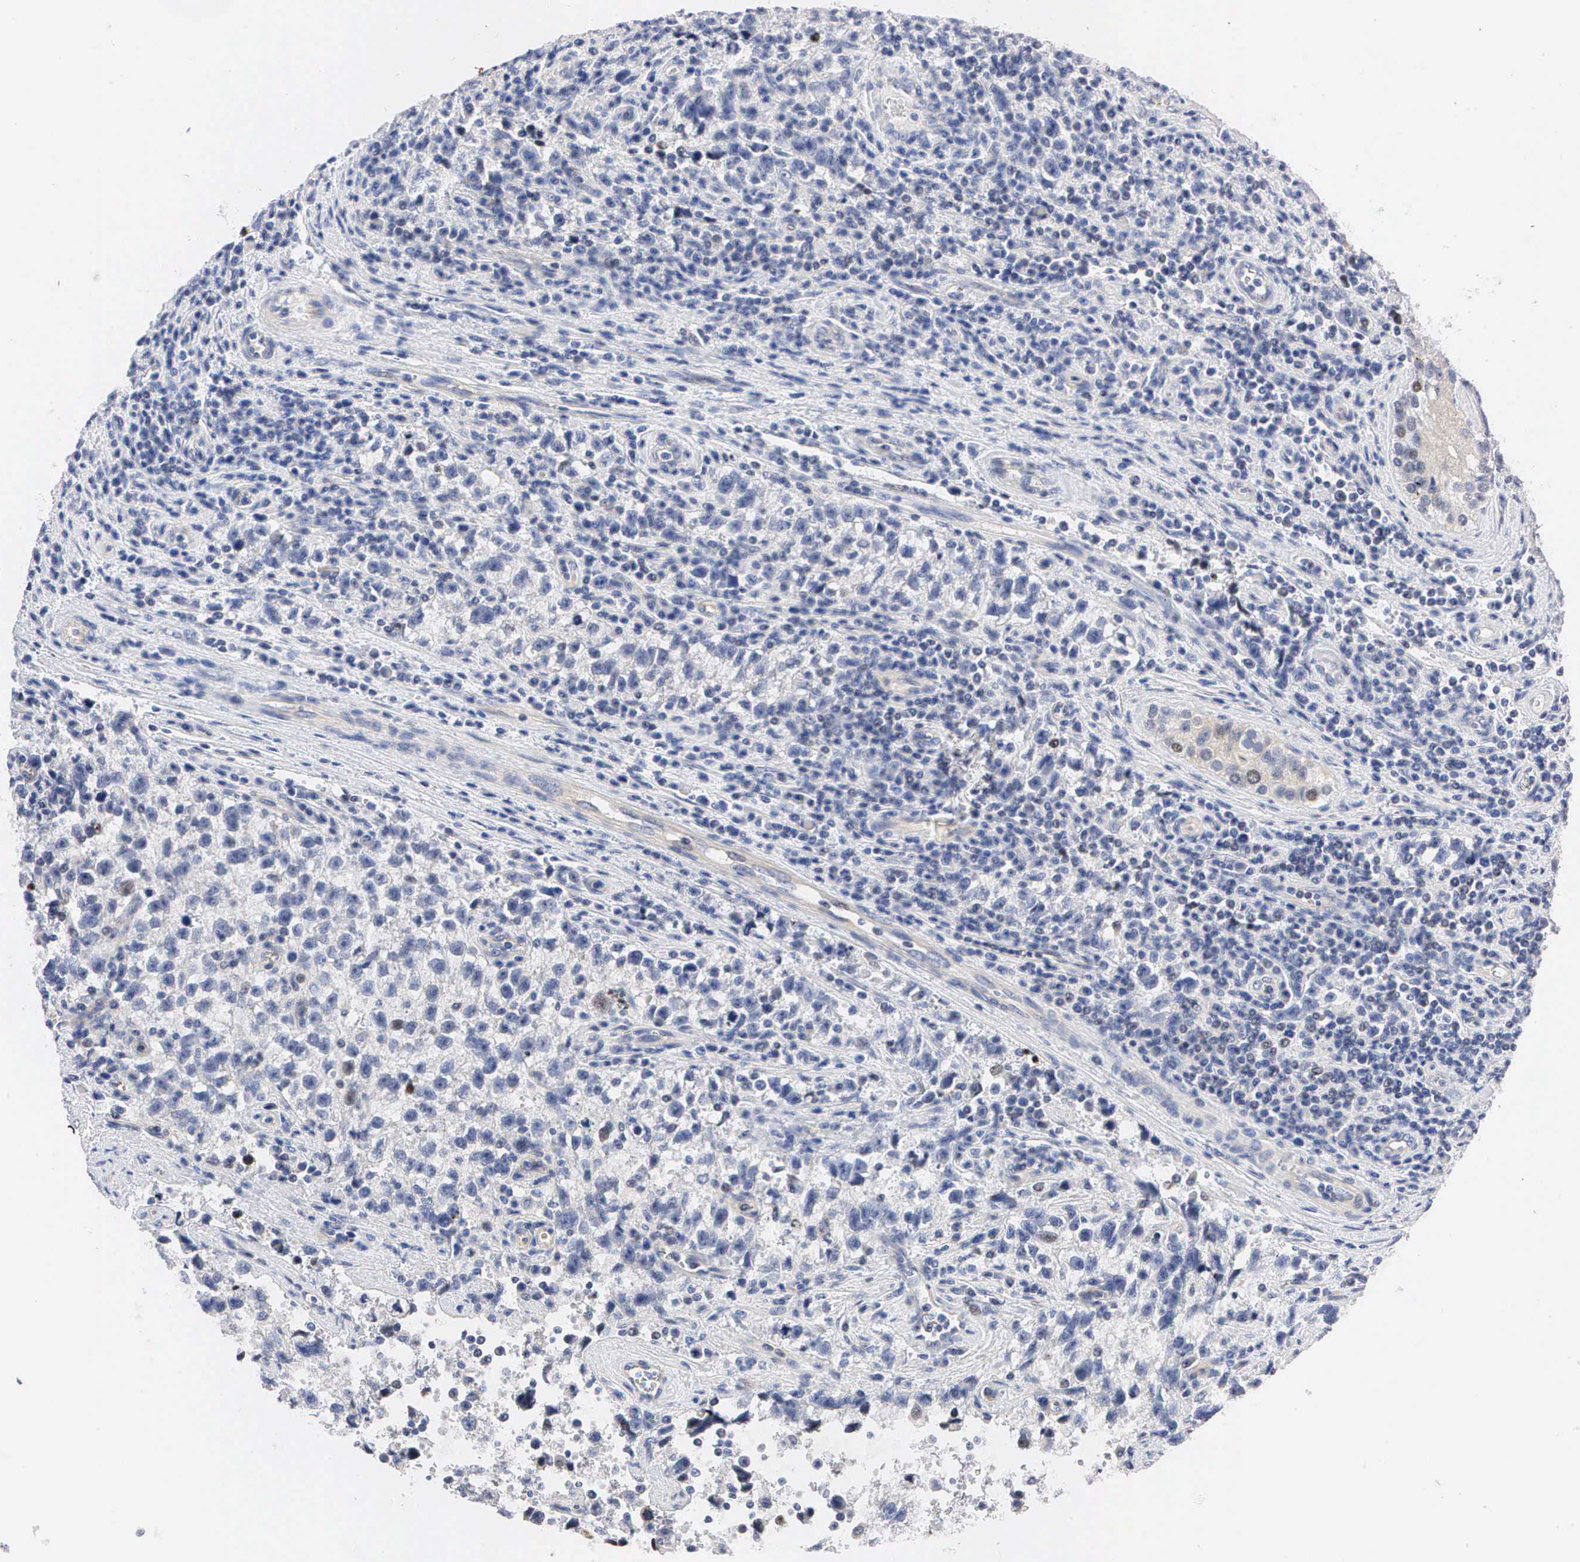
{"staining": {"intensity": "negative", "quantity": "none", "location": "none"}, "tissue": "testis cancer", "cell_type": "Tumor cells", "image_type": "cancer", "snomed": [{"axis": "morphology", "description": "Seminoma, NOS"}, {"axis": "topography", "description": "Testis"}], "caption": "An immunohistochemistry (IHC) image of seminoma (testis) is shown. There is no staining in tumor cells of seminoma (testis). Nuclei are stained in blue.", "gene": "PGR", "patient": {"sex": "male", "age": 38}}